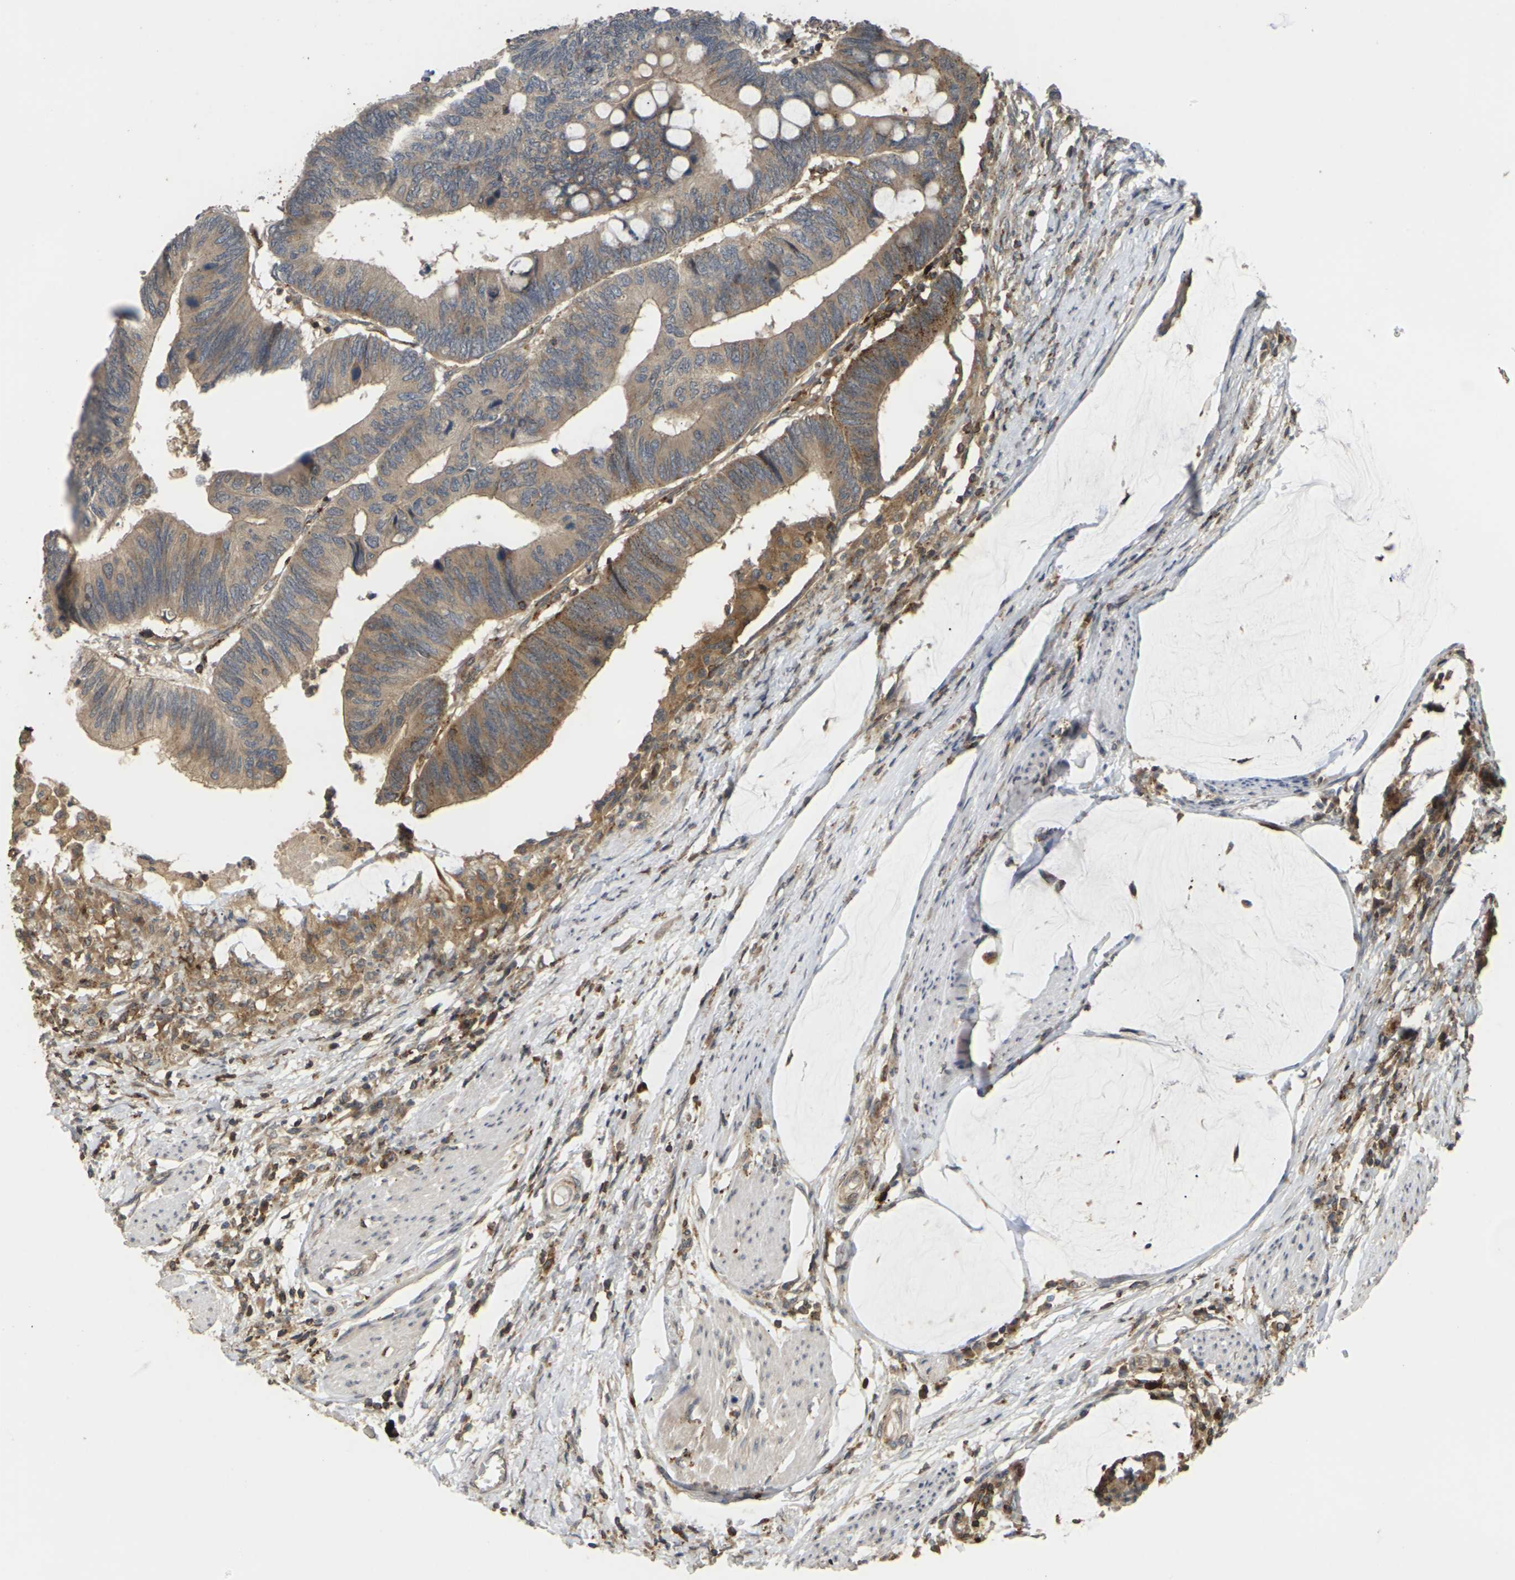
{"staining": {"intensity": "moderate", "quantity": ">75%", "location": "cytoplasmic/membranous"}, "tissue": "colorectal cancer", "cell_type": "Tumor cells", "image_type": "cancer", "snomed": [{"axis": "morphology", "description": "Normal tissue, NOS"}, {"axis": "morphology", "description": "Adenocarcinoma, NOS"}, {"axis": "topography", "description": "Rectum"}, {"axis": "topography", "description": "Peripheral nerve tissue"}], "caption": "A high-resolution micrograph shows immunohistochemistry (IHC) staining of adenocarcinoma (colorectal), which shows moderate cytoplasmic/membranous positivity in approximately >75% of tumor cells.", "gene": "KSR1", "patient": {"sex": "male", "age": 92}}